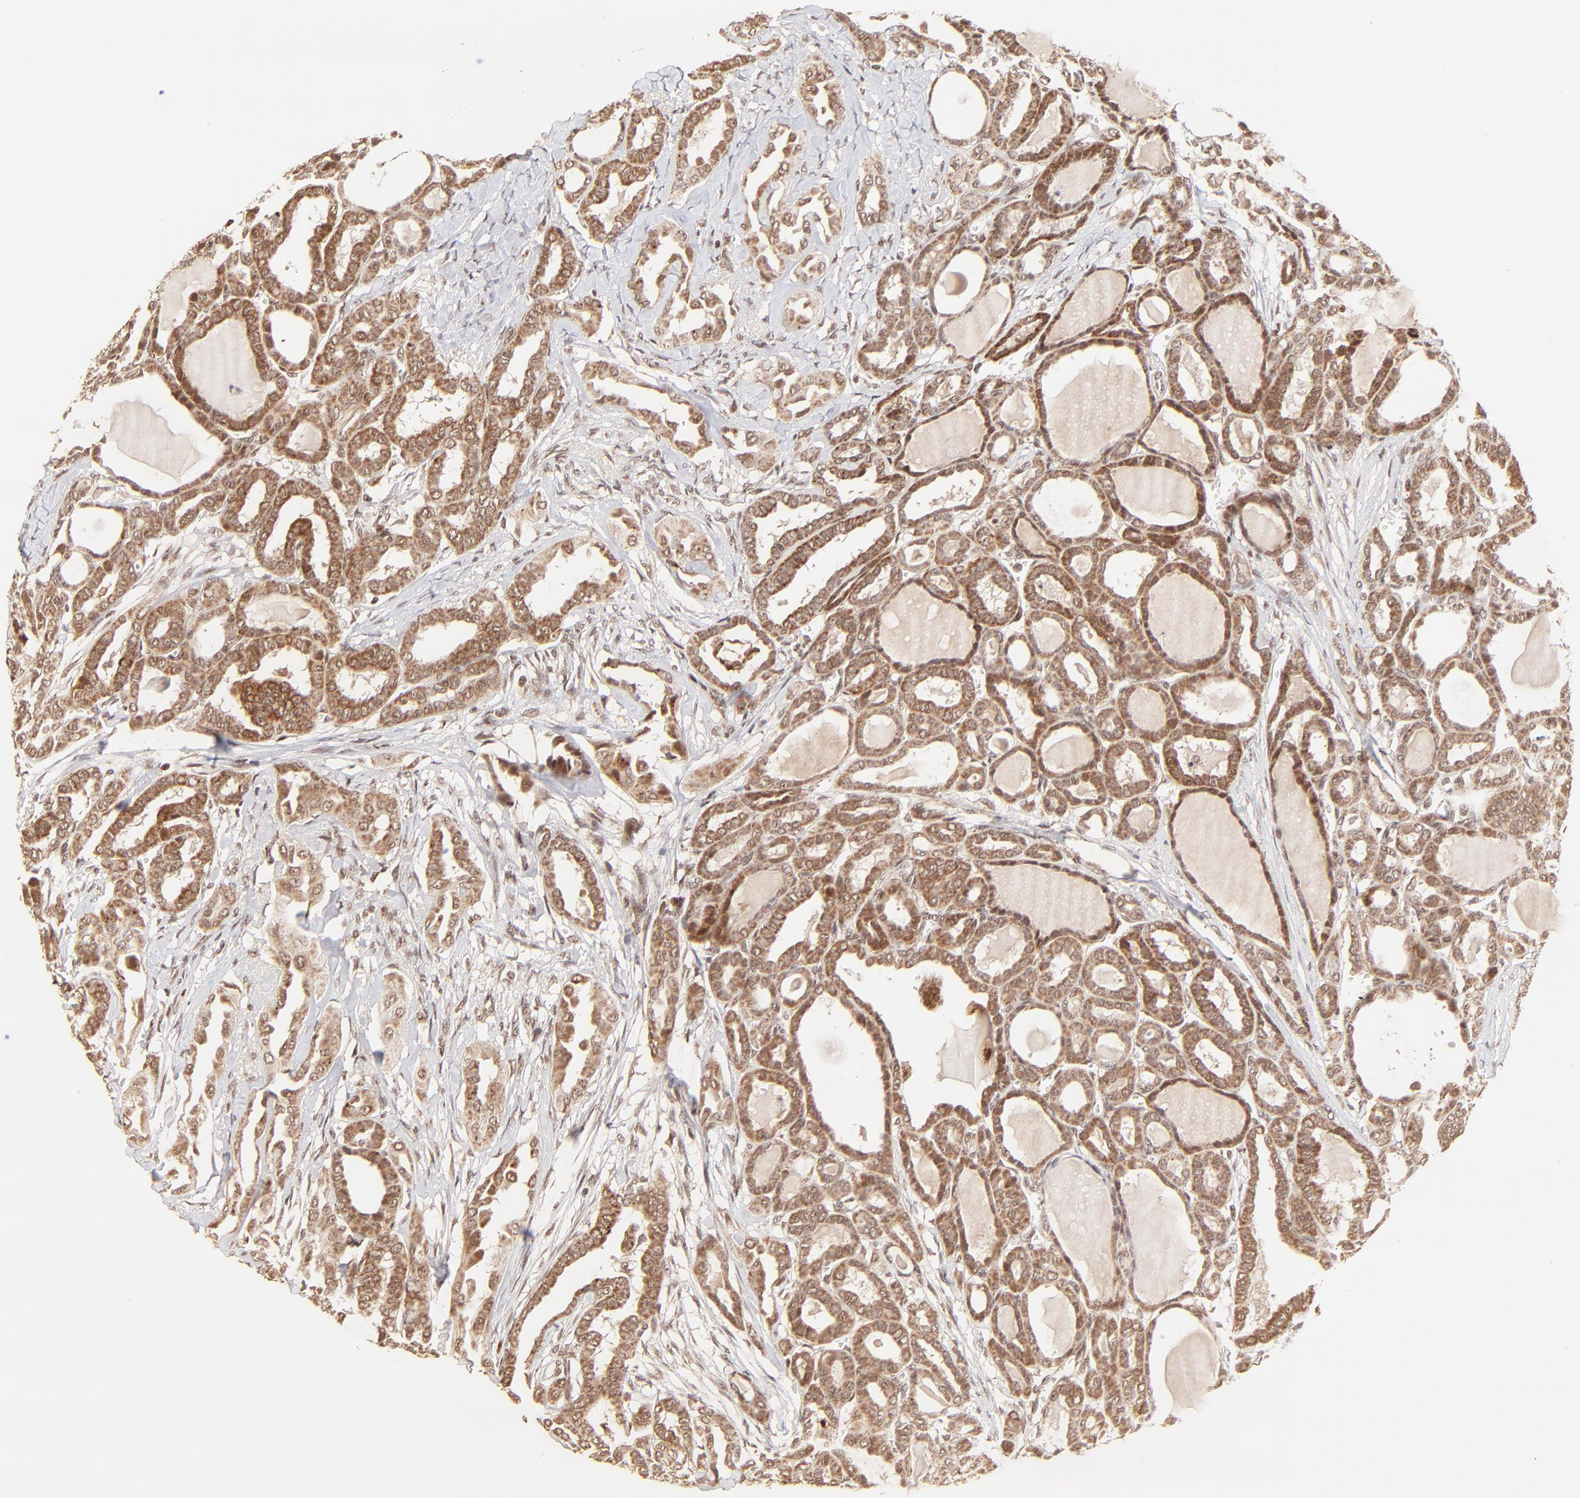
{"staining": {"intensity": "strong", "quantity": ">75%", "location": "cytoplasmic/membranous,nuclear"}, "tissue": "thyroid cancer", "cell_type": "Tumor cells", "image_type": "cancer", "snomed": [{"axis": "morphology", "description": "Carcinoma, NOS"}, {"axis": "topography", "description": "Thyroid gland"}], "caption": "About >75% of tumor cells in carcinoma (thyroid) reveal strong cytoplasmic/membranous and nuclear protein staining as visualized by brown immunohistochemical staining.", "gene": "MED15", "patient": {"sex": "female", "age": 91}}